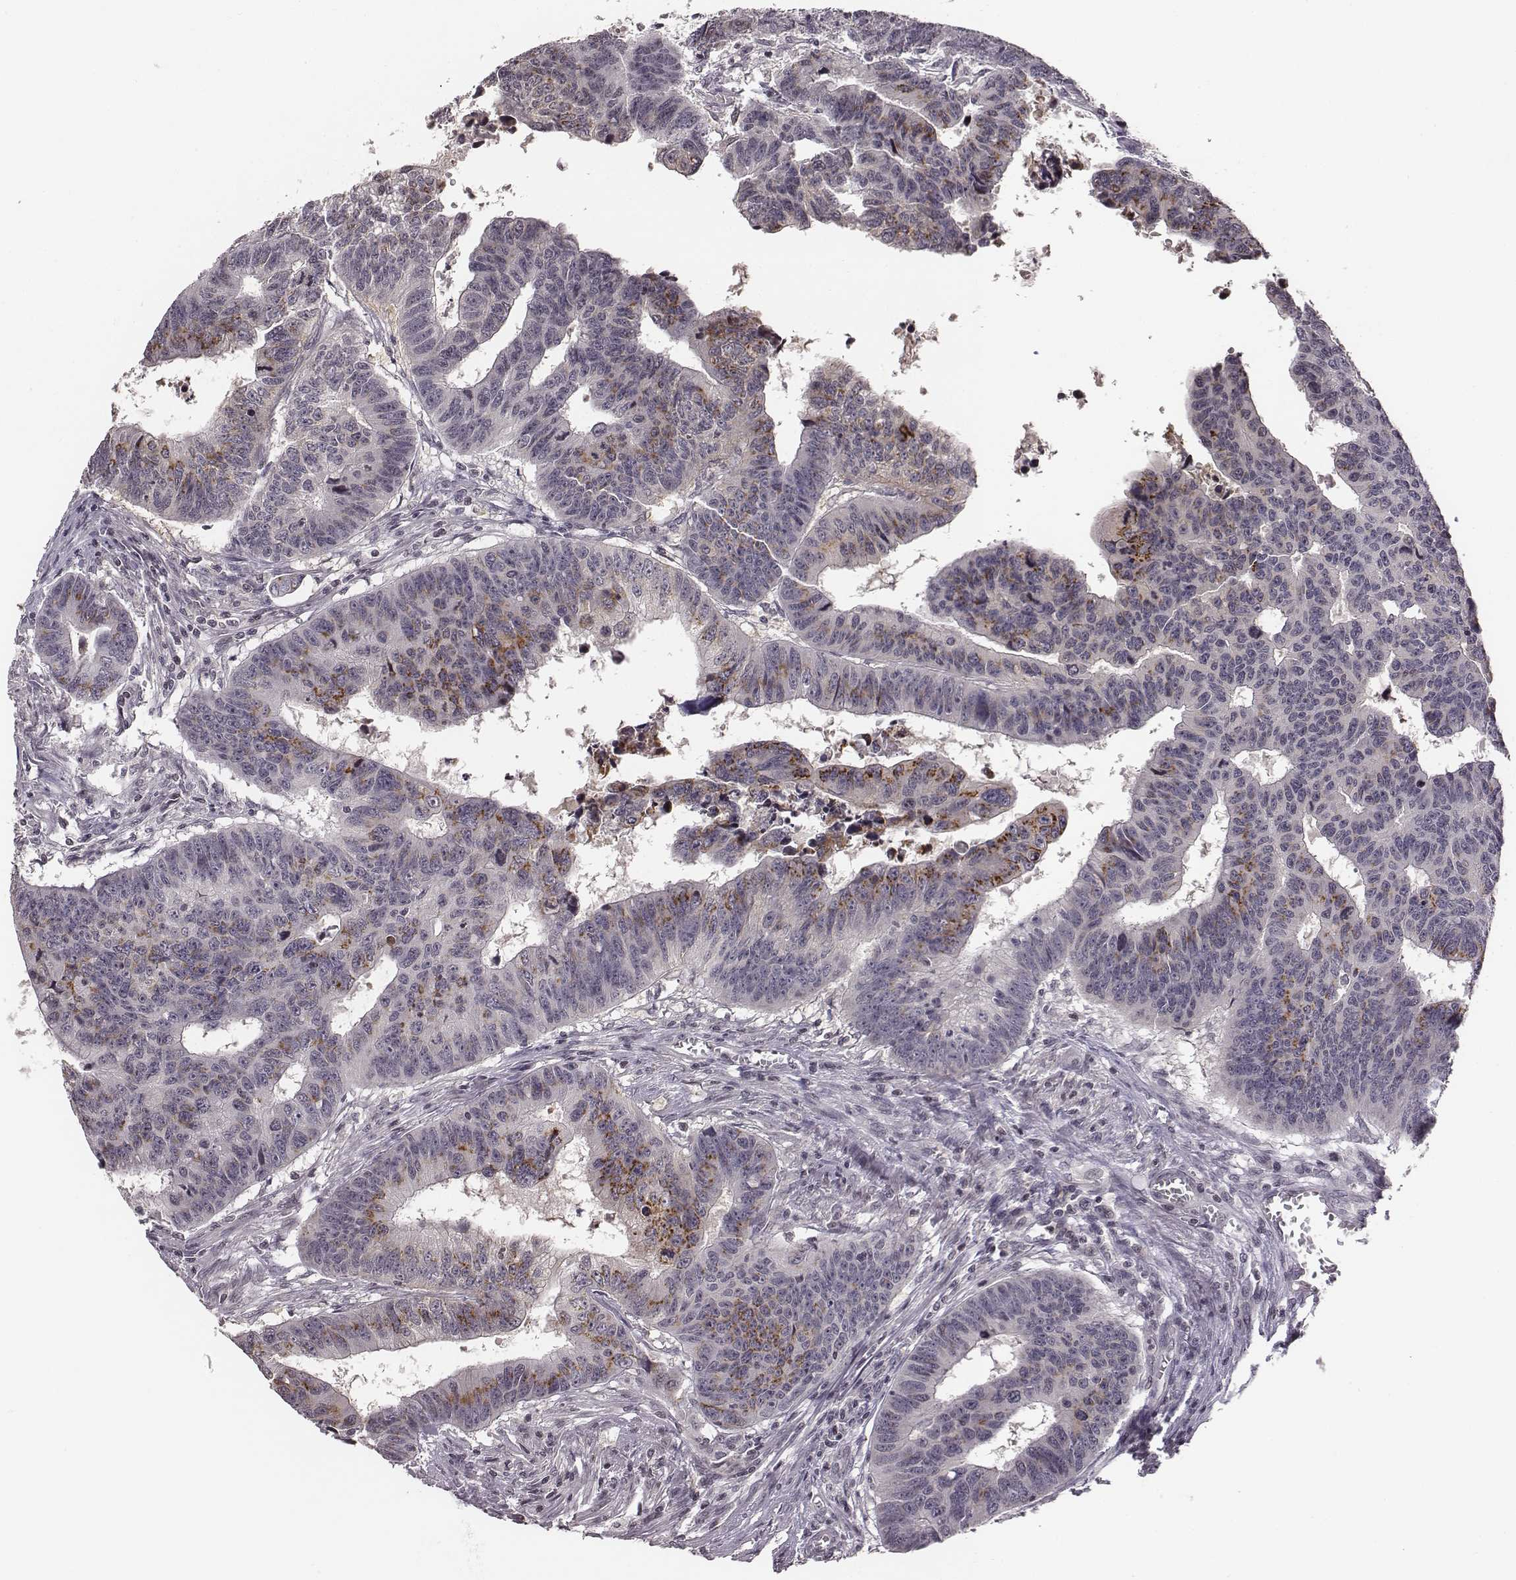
{"staining": {"intensity": "moderate", "quantity": "<25%", "location": "cytoplasmic/membranous"}, "tissue": "colorectal cancer", "cell_type": "Tumor cells", "image_type": "cancer", "snomed": [{"axis": "morphology", "description": "Adenocarcinoma, NOS"}, {"axis": "topography", "description": "Rectum"}], "caption": "IHC histopathology image of neoplastic tissue: human colorectal cancer stained using immunohistochemistry (IHC) demonstrates low levels of moderate protein expression localized specifically in the cytoplasmic/membranous of tumor cells, appearing as a cytoplasmic/membranous brown color.", "gene": "GRM4", "patient": {"sex": "female", "age": 85}}